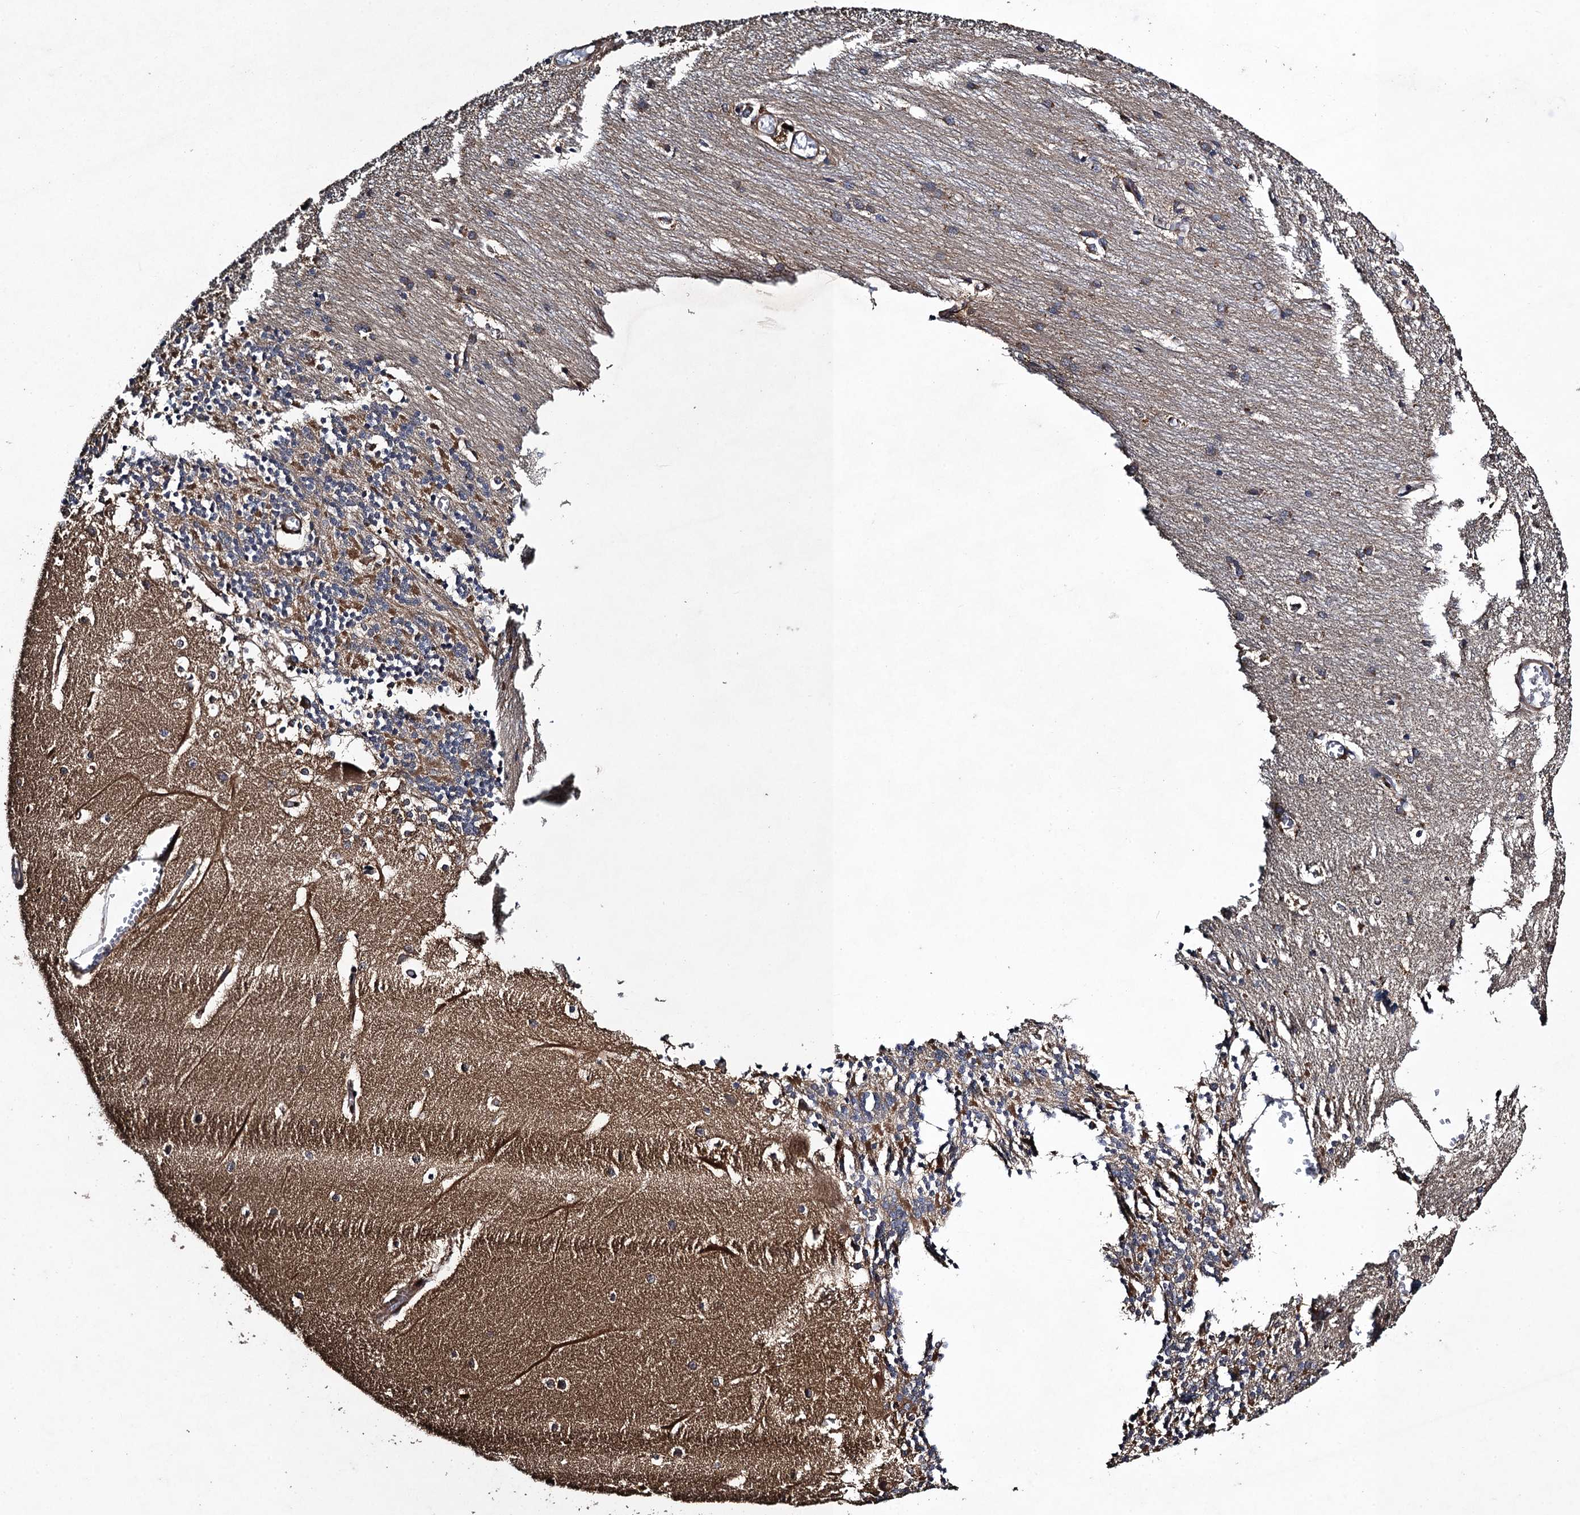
{"staining": {"intensity": "moderate", "quantity": "25%-75%", "location": "cytoplasmic/membranous"}, "tissue": "cerebellum", "cell_type": "Cells in granular layer", "image_type": "normal", "snomed": [{"axis": "morphology", "description": "Normal tissue, NOS"}, {"axis": "topography", "description": "Cerebellum"}], "caption": "Brown immunohistochemical staining in normal human cerebellum displays moderate cytoplasmic/membranous positivity in approximately 25%-75% of cells in granular layer.", "gene": "CNTN5", "patient": {"sex": "male", "age": 37}}